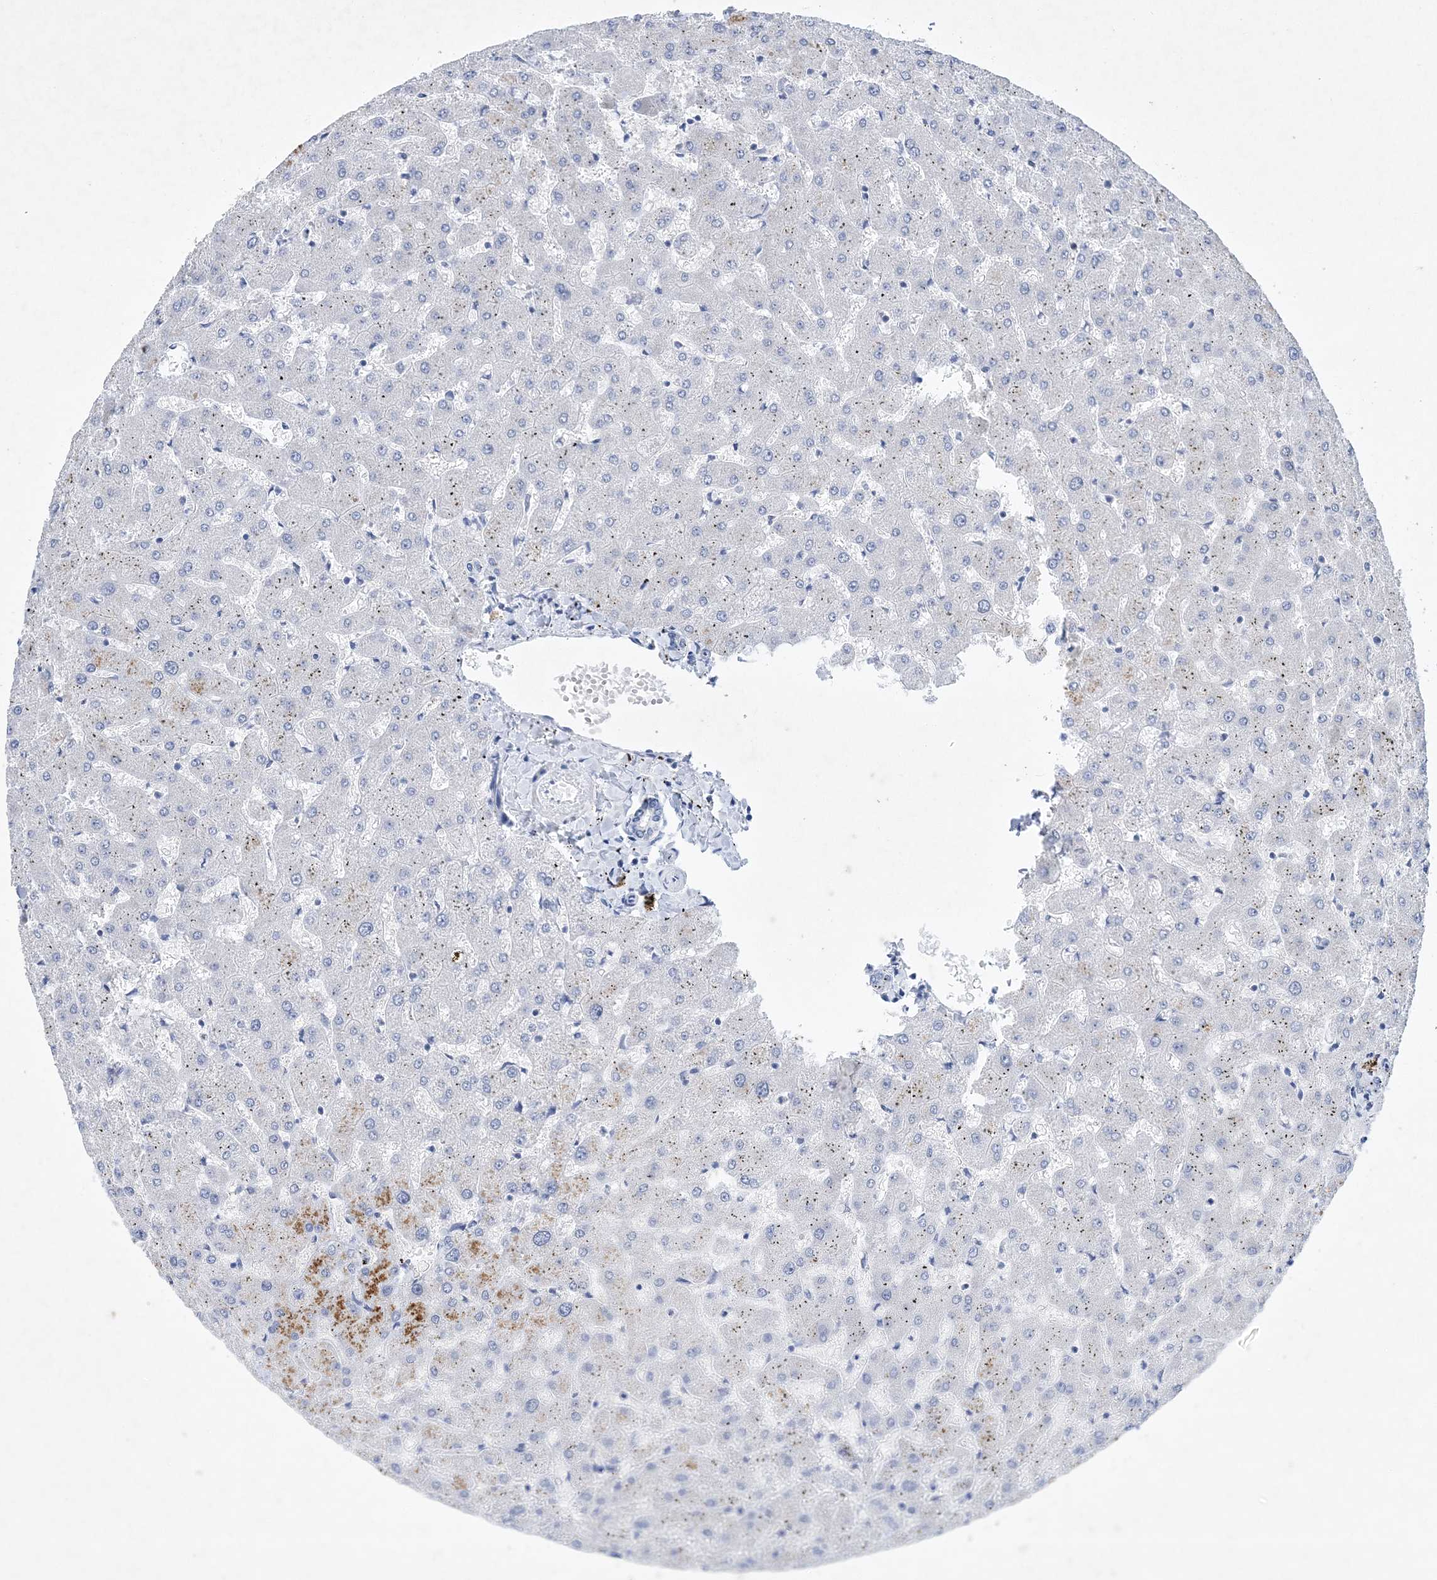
{"staining": {"intensity": "negative", "quantity": "none", "location": "none"}, "tissue": "liver", "cell_type": "Cholangiocytes", "image_type": "normal", "snomed": [{"axis": "morphology", "description": "Normal tissue, NOS"}, {"axis": "topography", "description": "Liver"}], "caption": "Histopathology image shows no protein positivity in cholangiocytes of benign liver.", "gene": "COPS8", "patient": {"sex": "female", "age": 63}}